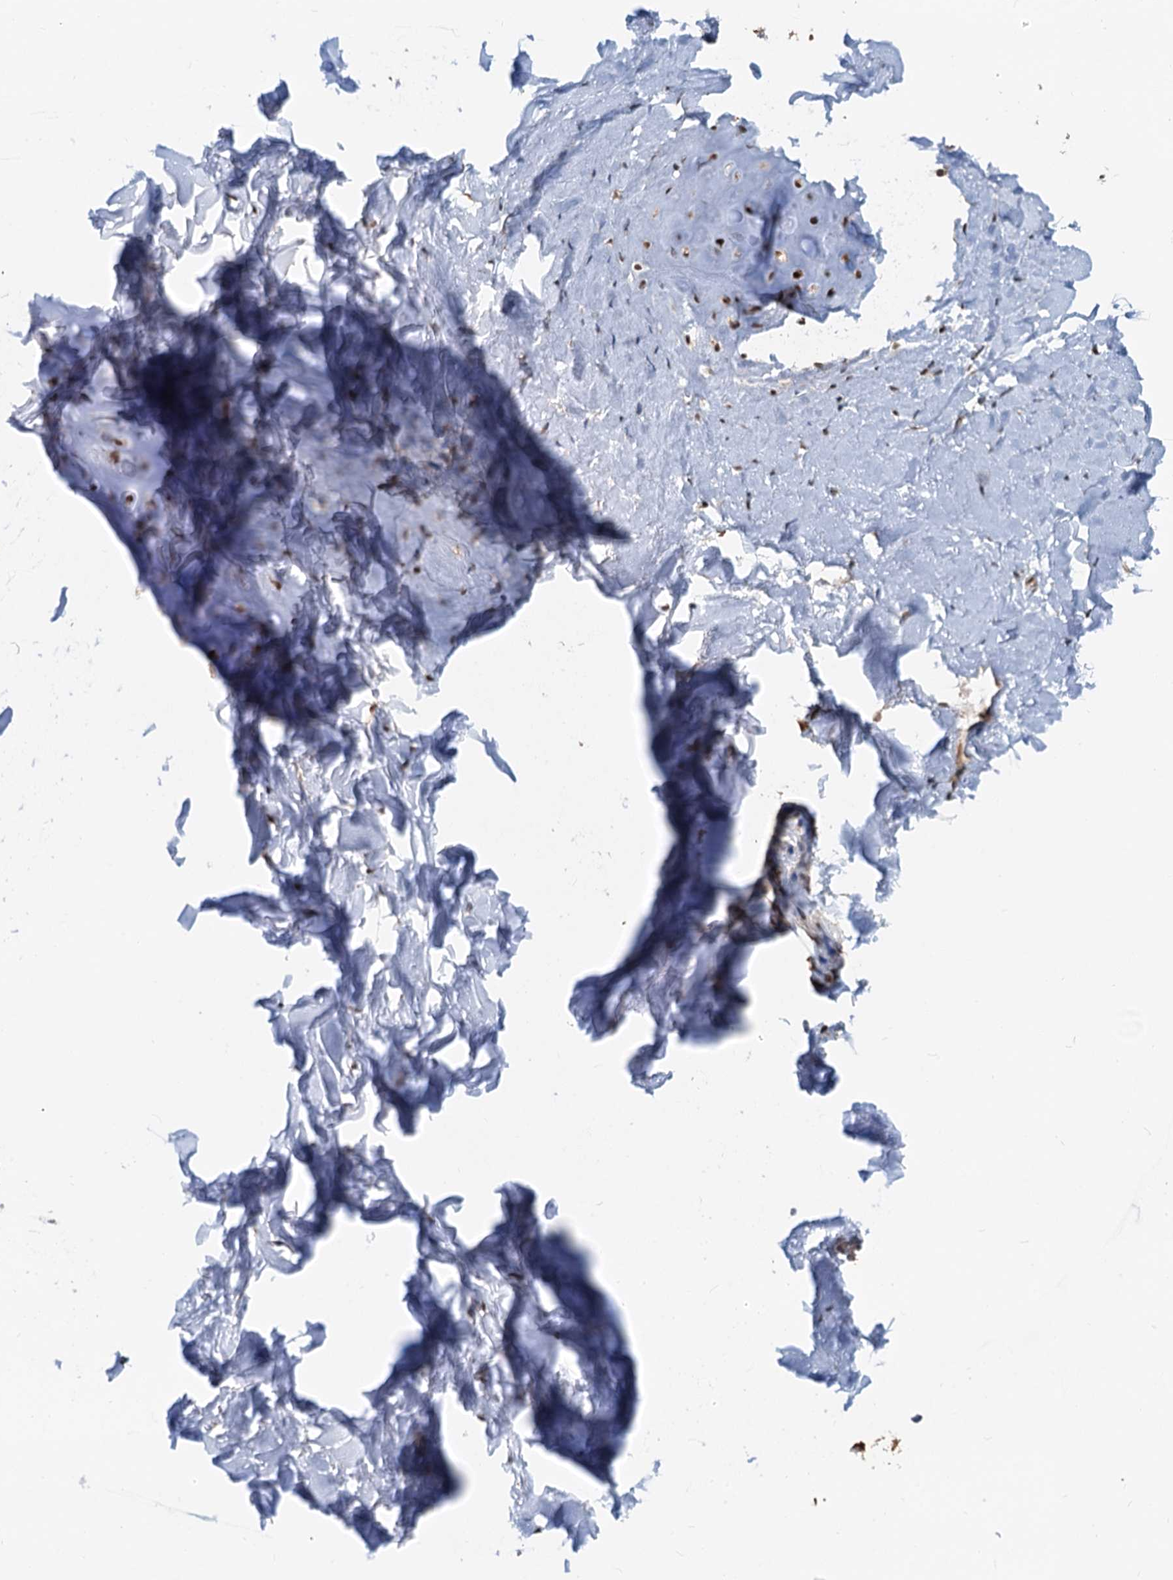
{"staining": {"intensity": "strong", "quantity": ">75%", "location": "nuclear"}, "tissue": "adipose tissue", "cell_type": "Adipocytes", "image_type": "normal", "snomed": [{"axis": "morphology", "description": "Normal tissue, NOS"}, {"axis": "topography", "description": "Lymph node"}, {"axis": "topography", "description": "Bronchus"}], "caption": "An immunohistochemistry (IHC) histopathology image of normal tissue is shown. Protein staining in brown labels strong nuclear positivity in adipose tissue within adipocytes. The protein is shown in brown color, while the nuclei are stained blue.", "gene": "CFDP1", "patient": {"sex": "male", "age": 63}}